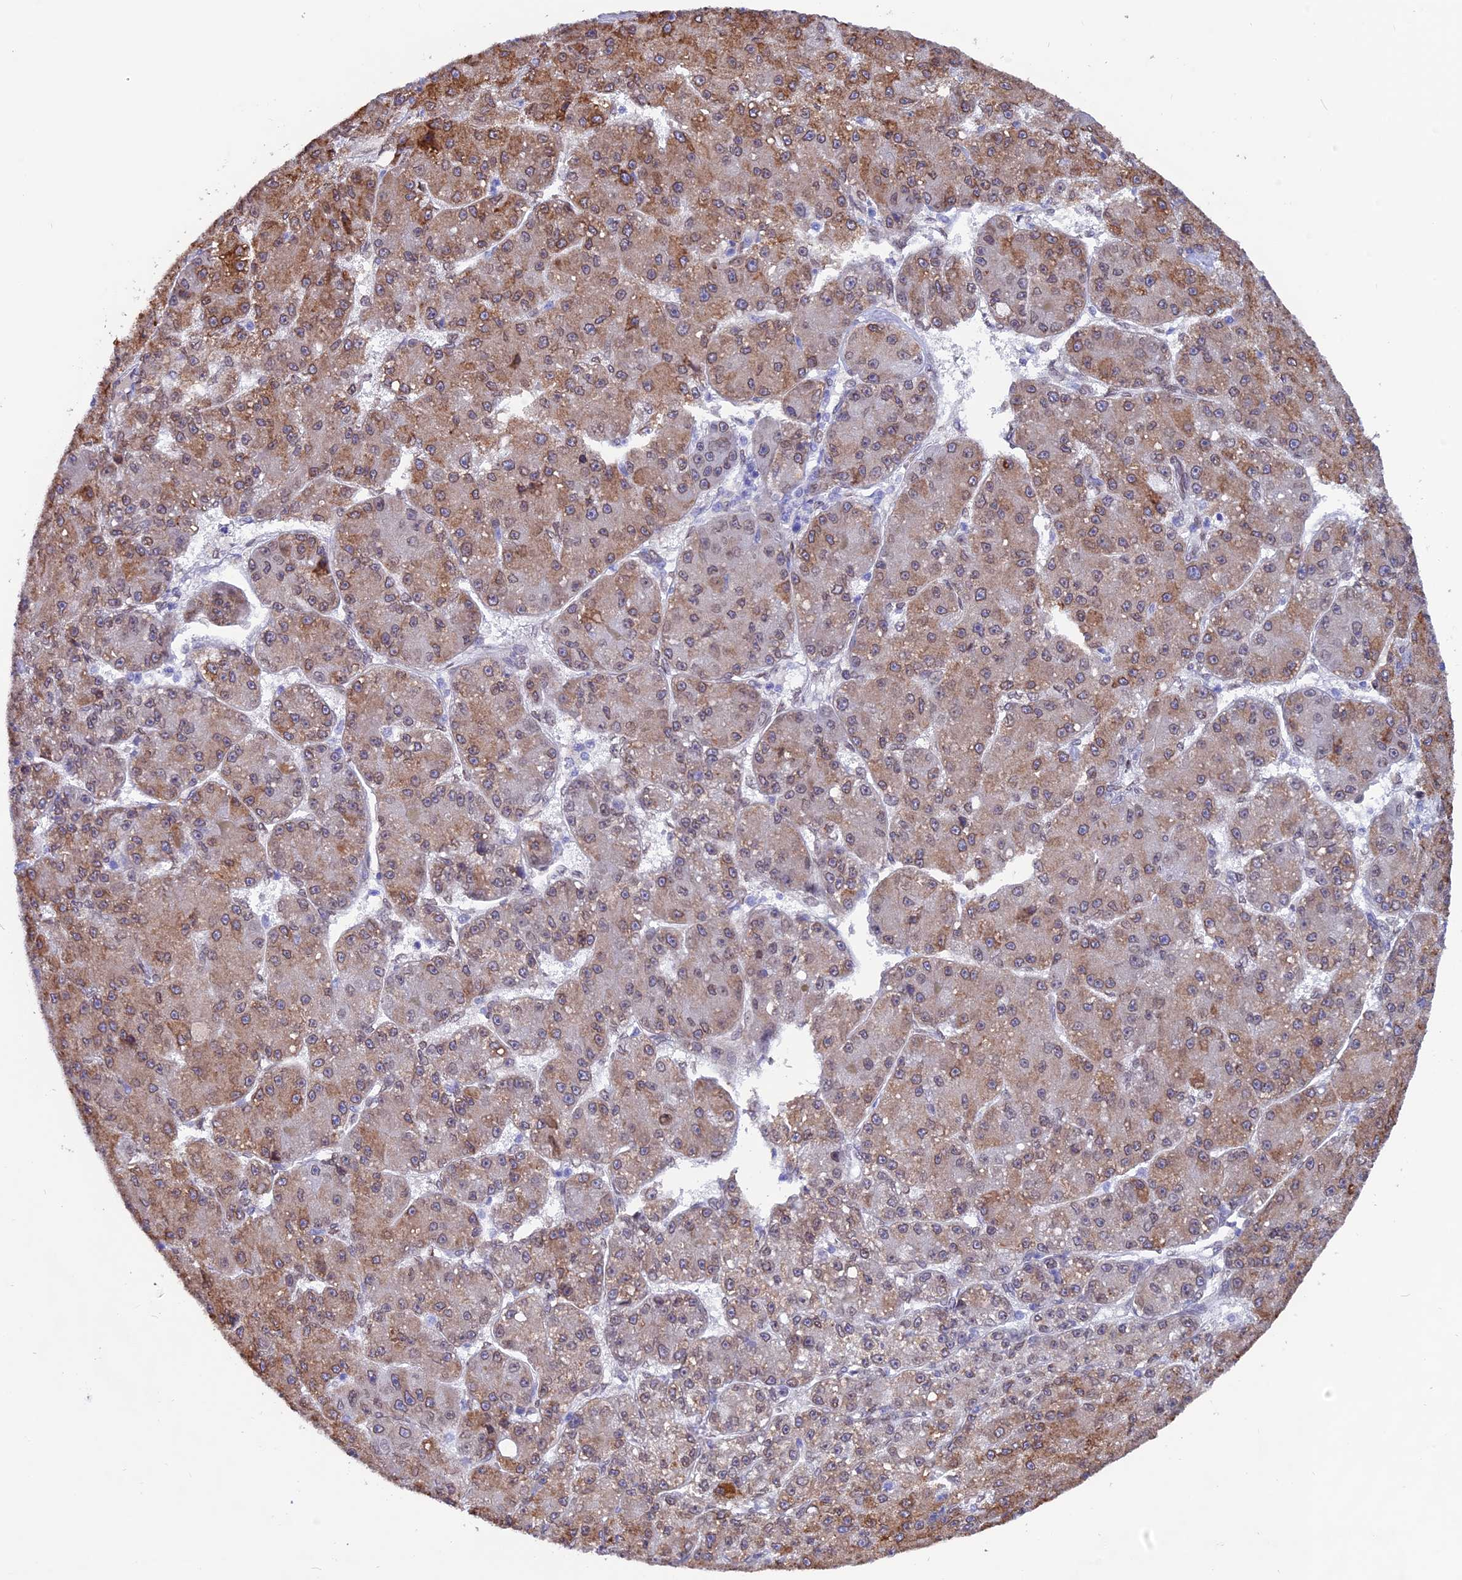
{"staining": {"intensity": "moderate", "quantity": "25%-75%", "location": "cytoplasmic/membranous,nuclear"}, "tissue": "liver cancer", "cell_type": "Tumor cells", "image_type": "cancer", "snomed": [{"axis": "morphology", "description": "Carcinoma, Hepatocellular, NOS"}, {"axis": "topography", "description": "Liver"}], "caption": "Liver cancer (hepatocellular carcinoma) stained with immunohistochemistry reveals moderate cytoplasmic/membranous and nuclear staining in approximately 25%-75% of tumor cells.", "gene": "TMPRSS7", "patient": {"sex": "male", "age": 67}}